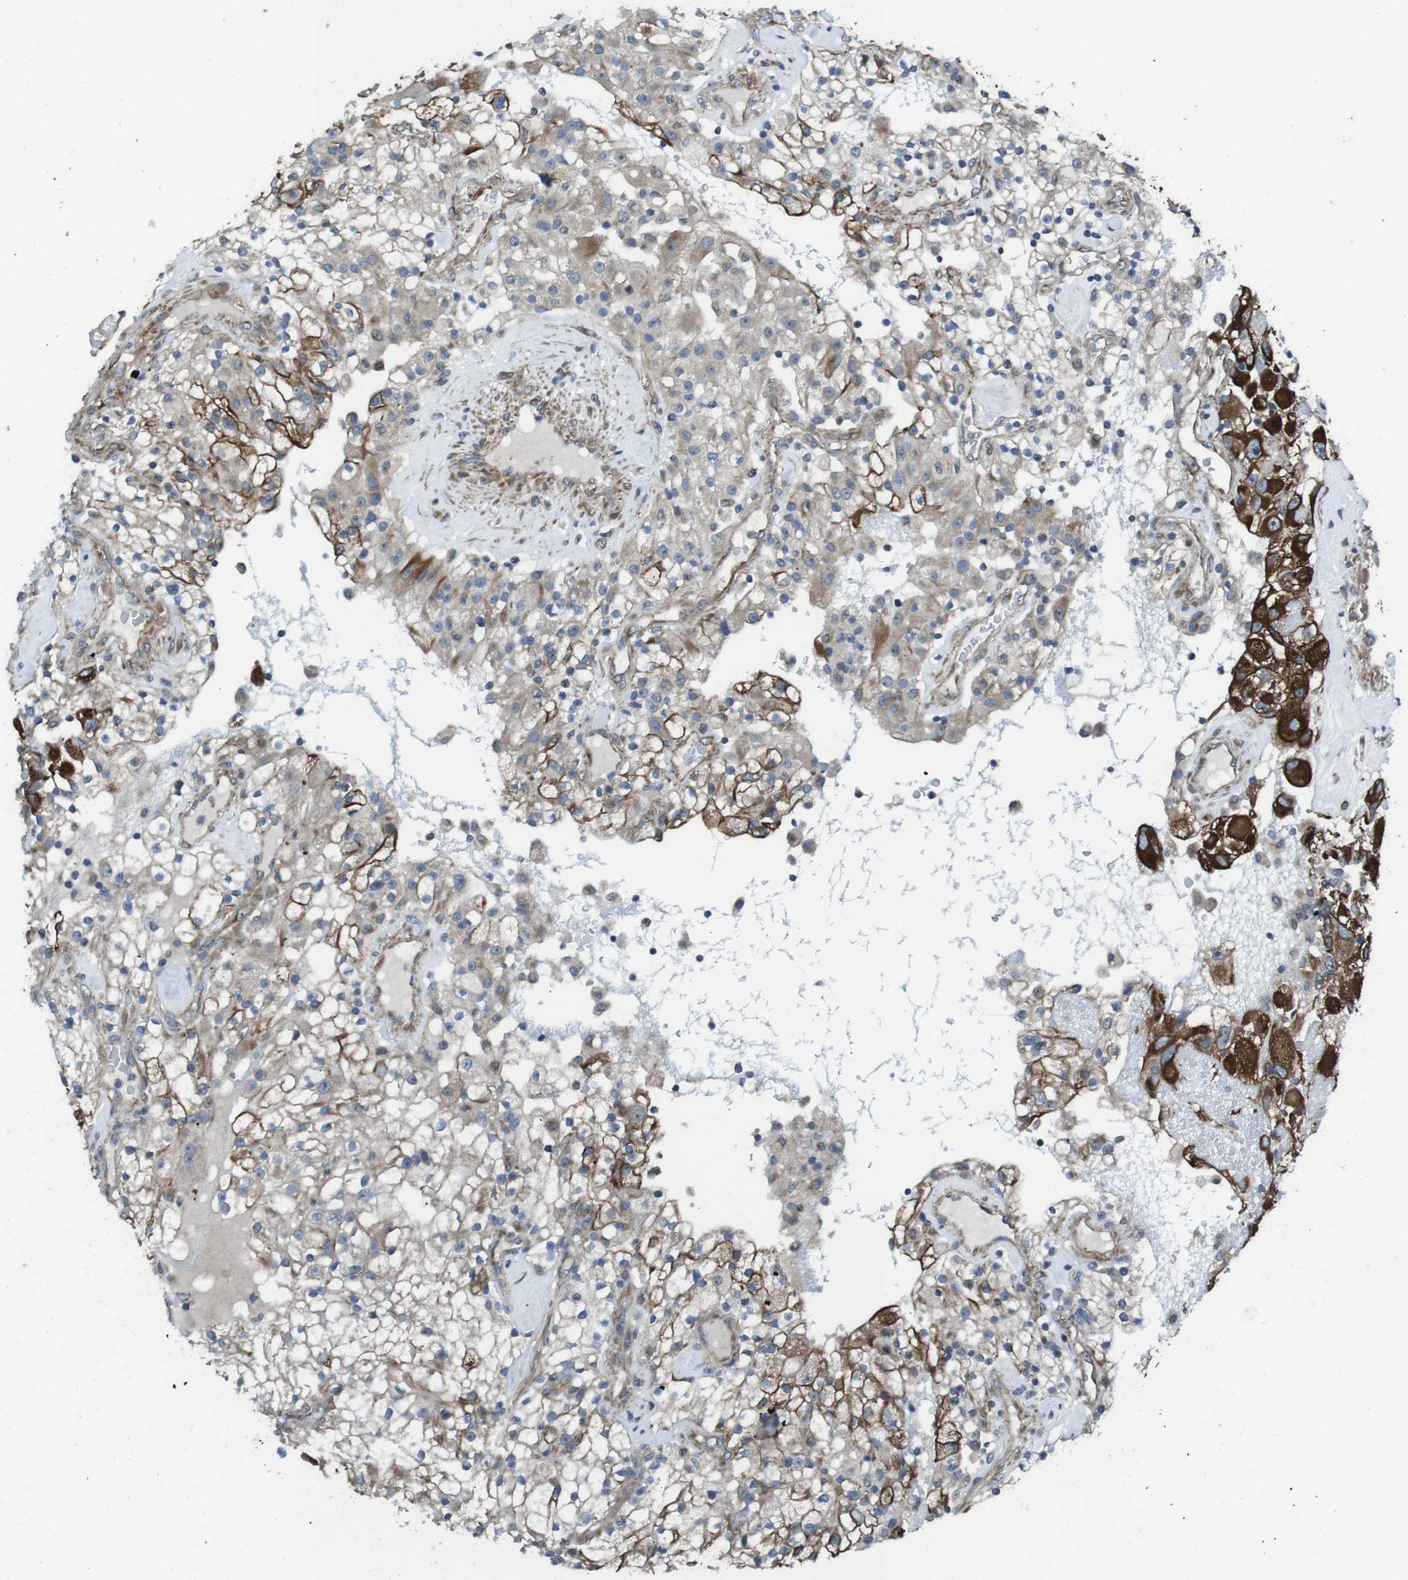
{"staining": {"intensity": "moderate", "quantity": "25%-75%", "location": "cytoplasmic/membranous"}, "tissue": "renal cancer", "cell_type": "Tumor cells", "image_type": "cancer", "snomed": [{"axis": "morphology", "description": "Adenocarcinoma, NOS"}, {"axis": "topography", "description": "Kidney"}], "caption": "This image reveals renal cancer (adenocarcinoma) stained with immunohistochemistry (IHC) to label a protein in brown. The cytoplasmic/membranous of tumor cells show moderate positivity for the protein. Nuclei are counter-stained blue.", "gene": "FAM174B", "patient": {"sex": "female", "age": 52}}